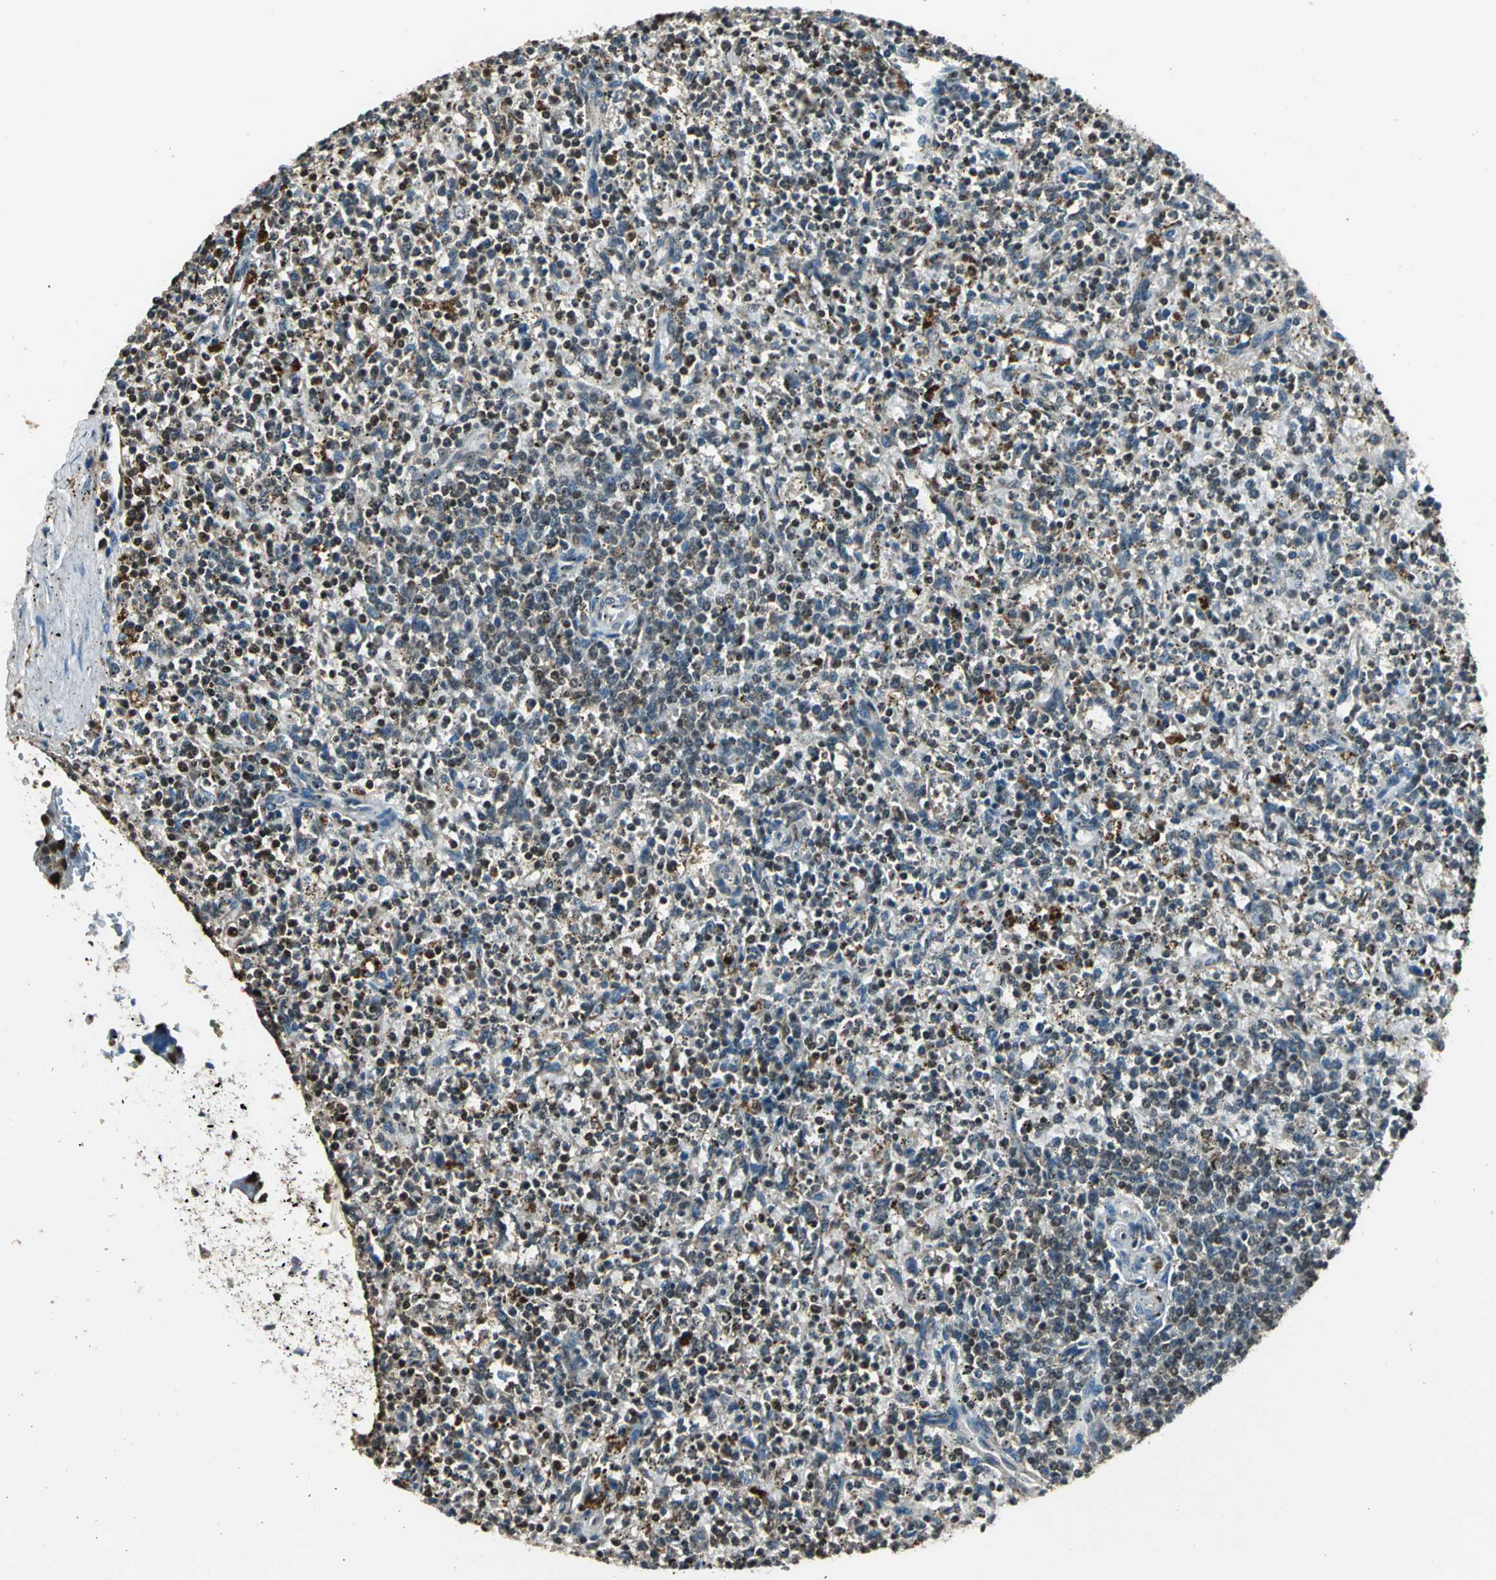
{"staining": {"intensity": "weak", "quantity": "25%-75%", "location": "cytoplasmic/membranous,nuclear"}, "tissue": "spleen", "cell_type": "Cells in red pulp", "image_type": "normal", "snomed": [{"axis": "morphology", "description": "Normal tissue, NOS"}, {"axis": "topography", "description": "Spleen"}], "caption": "The image reveals staining of benign spleen, revealing weak cytoplasmic/membranous,nuclear protein expression (brown color) within cells in red pulp.", "gene": "PPP1R13L", "patient": {"sex": "male", "age": 72}}